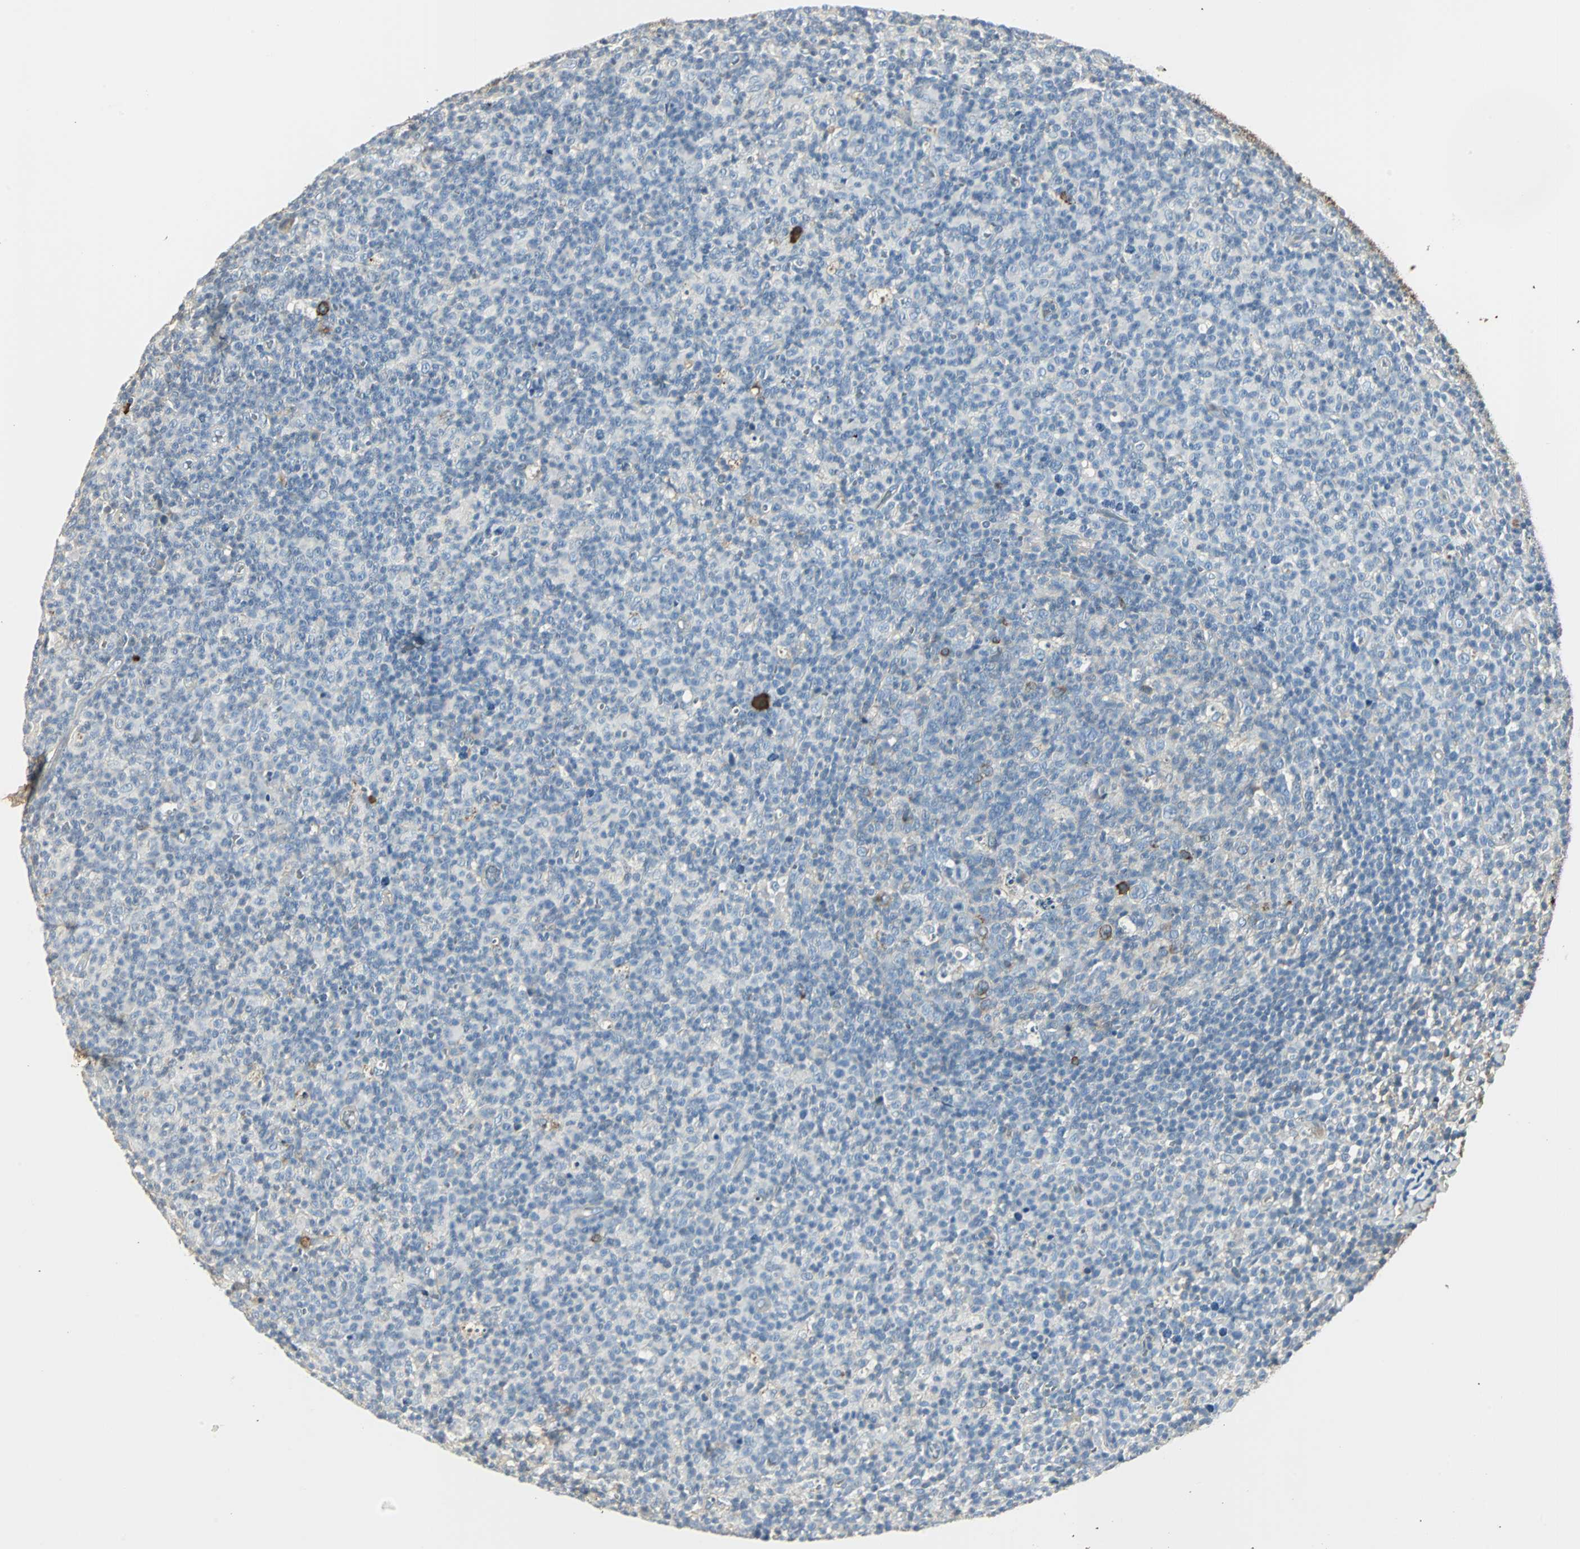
{"staining": {"intensity": "moderate", "quantity": "<25%", "location": "cytoplasmic/membranous"}, "tissue": "lymph node", "cell_type": "Germinal center cells", "image_type": "normal", "snomed": [{"axis": "morphology", "description": "Normal tissue, NOS"}, {"axis": "morphology", "description": "Inflammation, NOS"}, {"axis": "topography", "description": "Lymph node"}], "caption": "Protein staining of benign lymph node reveals moderate cytoplasmic/membranous expression in approximately <25% of germinal center cells.", "gene": "IGHA1", "patient": {"sex": "male", "age": 55}}